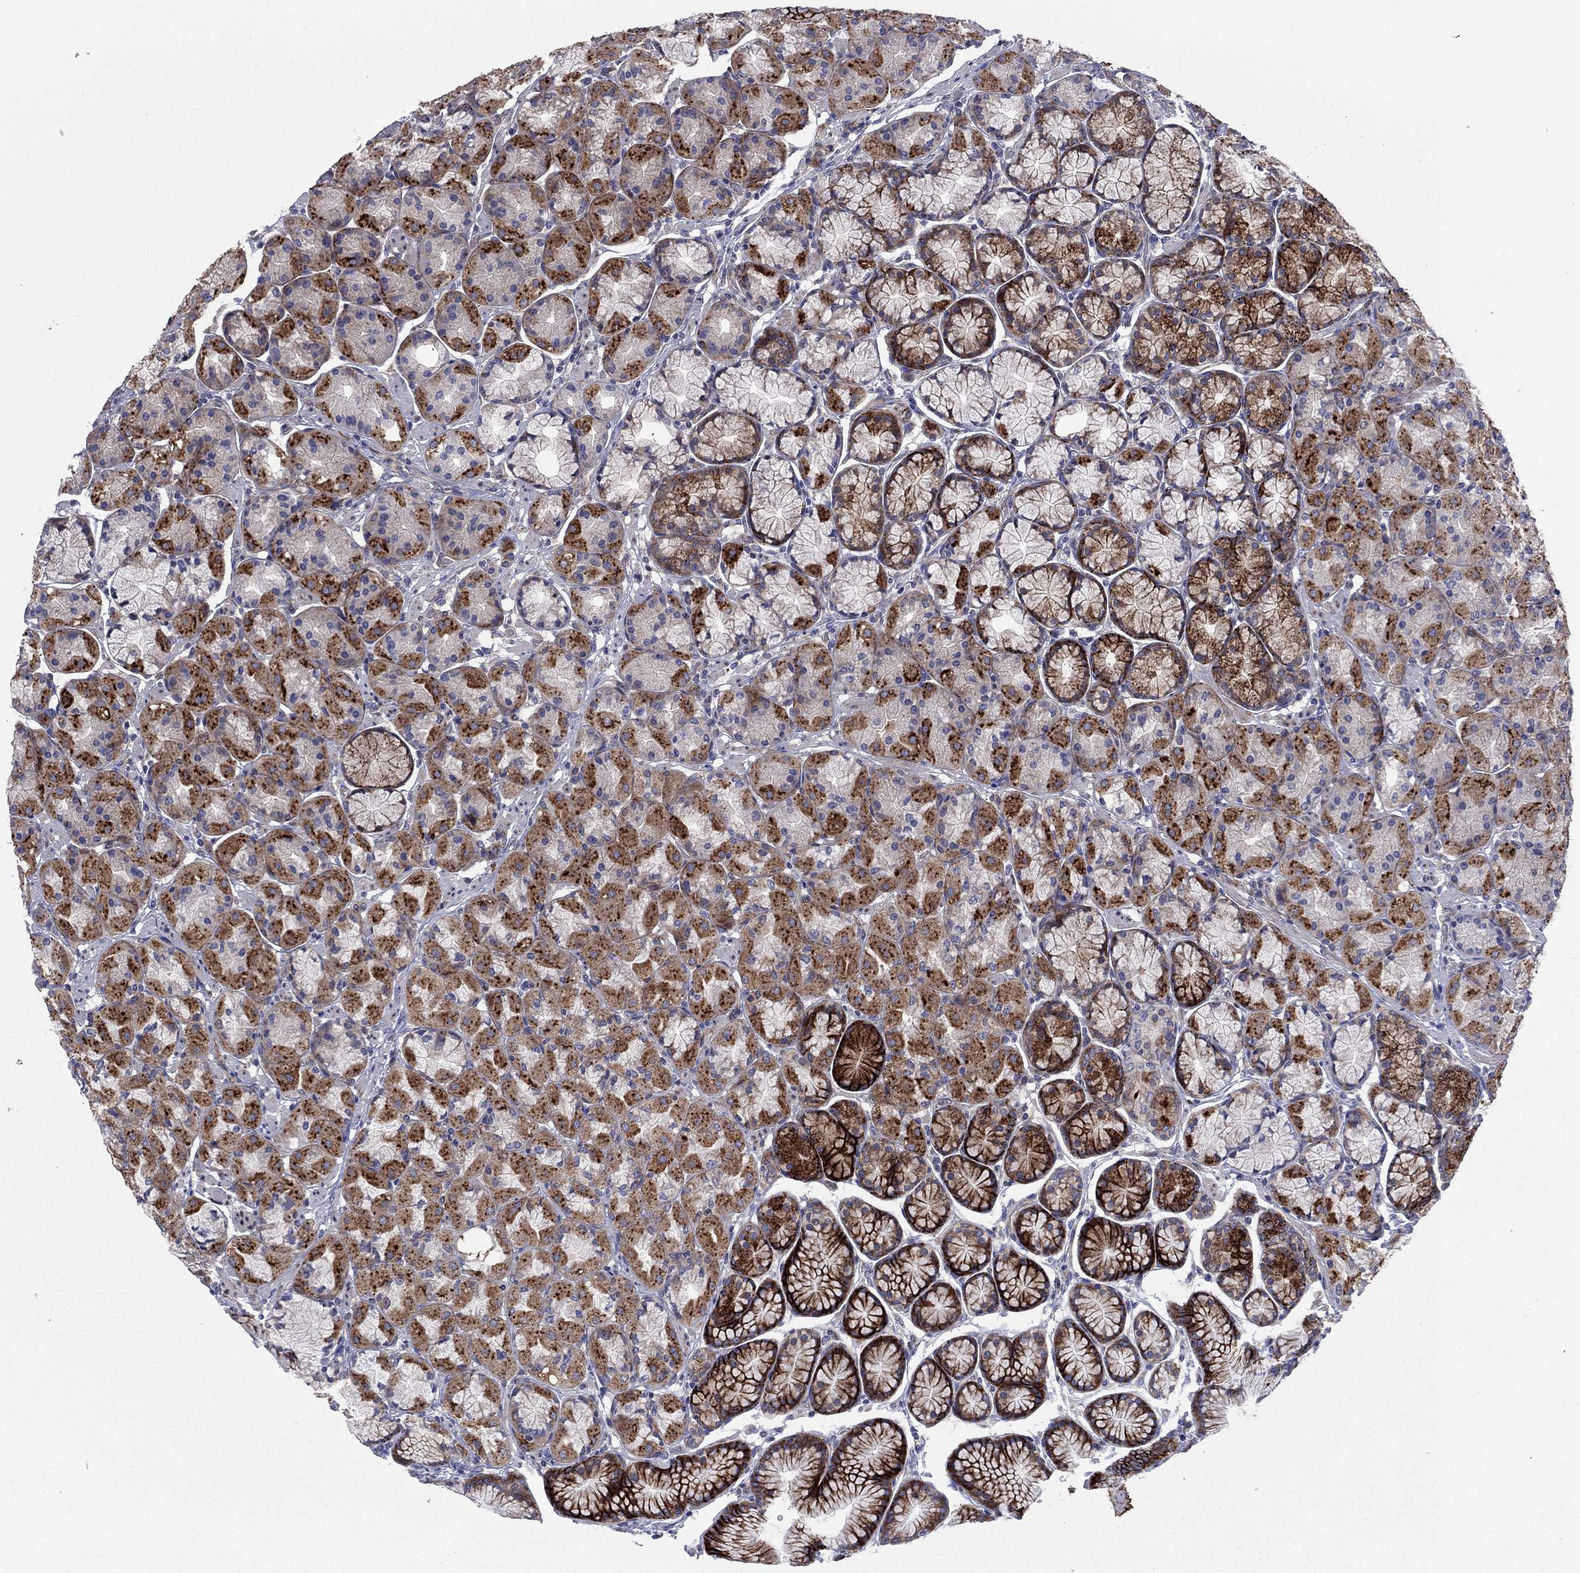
{"staining": {"intensity": "strong", "quantity": "25%-75%", "location": "cytoplasmic/membranous"}, "tissue": "stomach", "cell_type": "Glandular cells", "image_type": "normal", "snomed": [{"axis": "morphology", "description": "Normal tissue, NOS"}, {"axis": "morphology", "description": "Adenocarcinoma, NOS"}, {"axis": "morphology", "description": "Adenocarcinoma, High grade"}, {"axis": "topography", "description": "Stomach, upper"}, {"axis": "topography", "description": "Stomach"}], "caption": "An image showing strong cytoplasmic/membranous staining in approximately 25%-75% of glandular cells in normal stomach, as visualized by brown immunohistochemical staining.", "gene": "GPR155", "patient": {"sex": "female", "age": 65}}